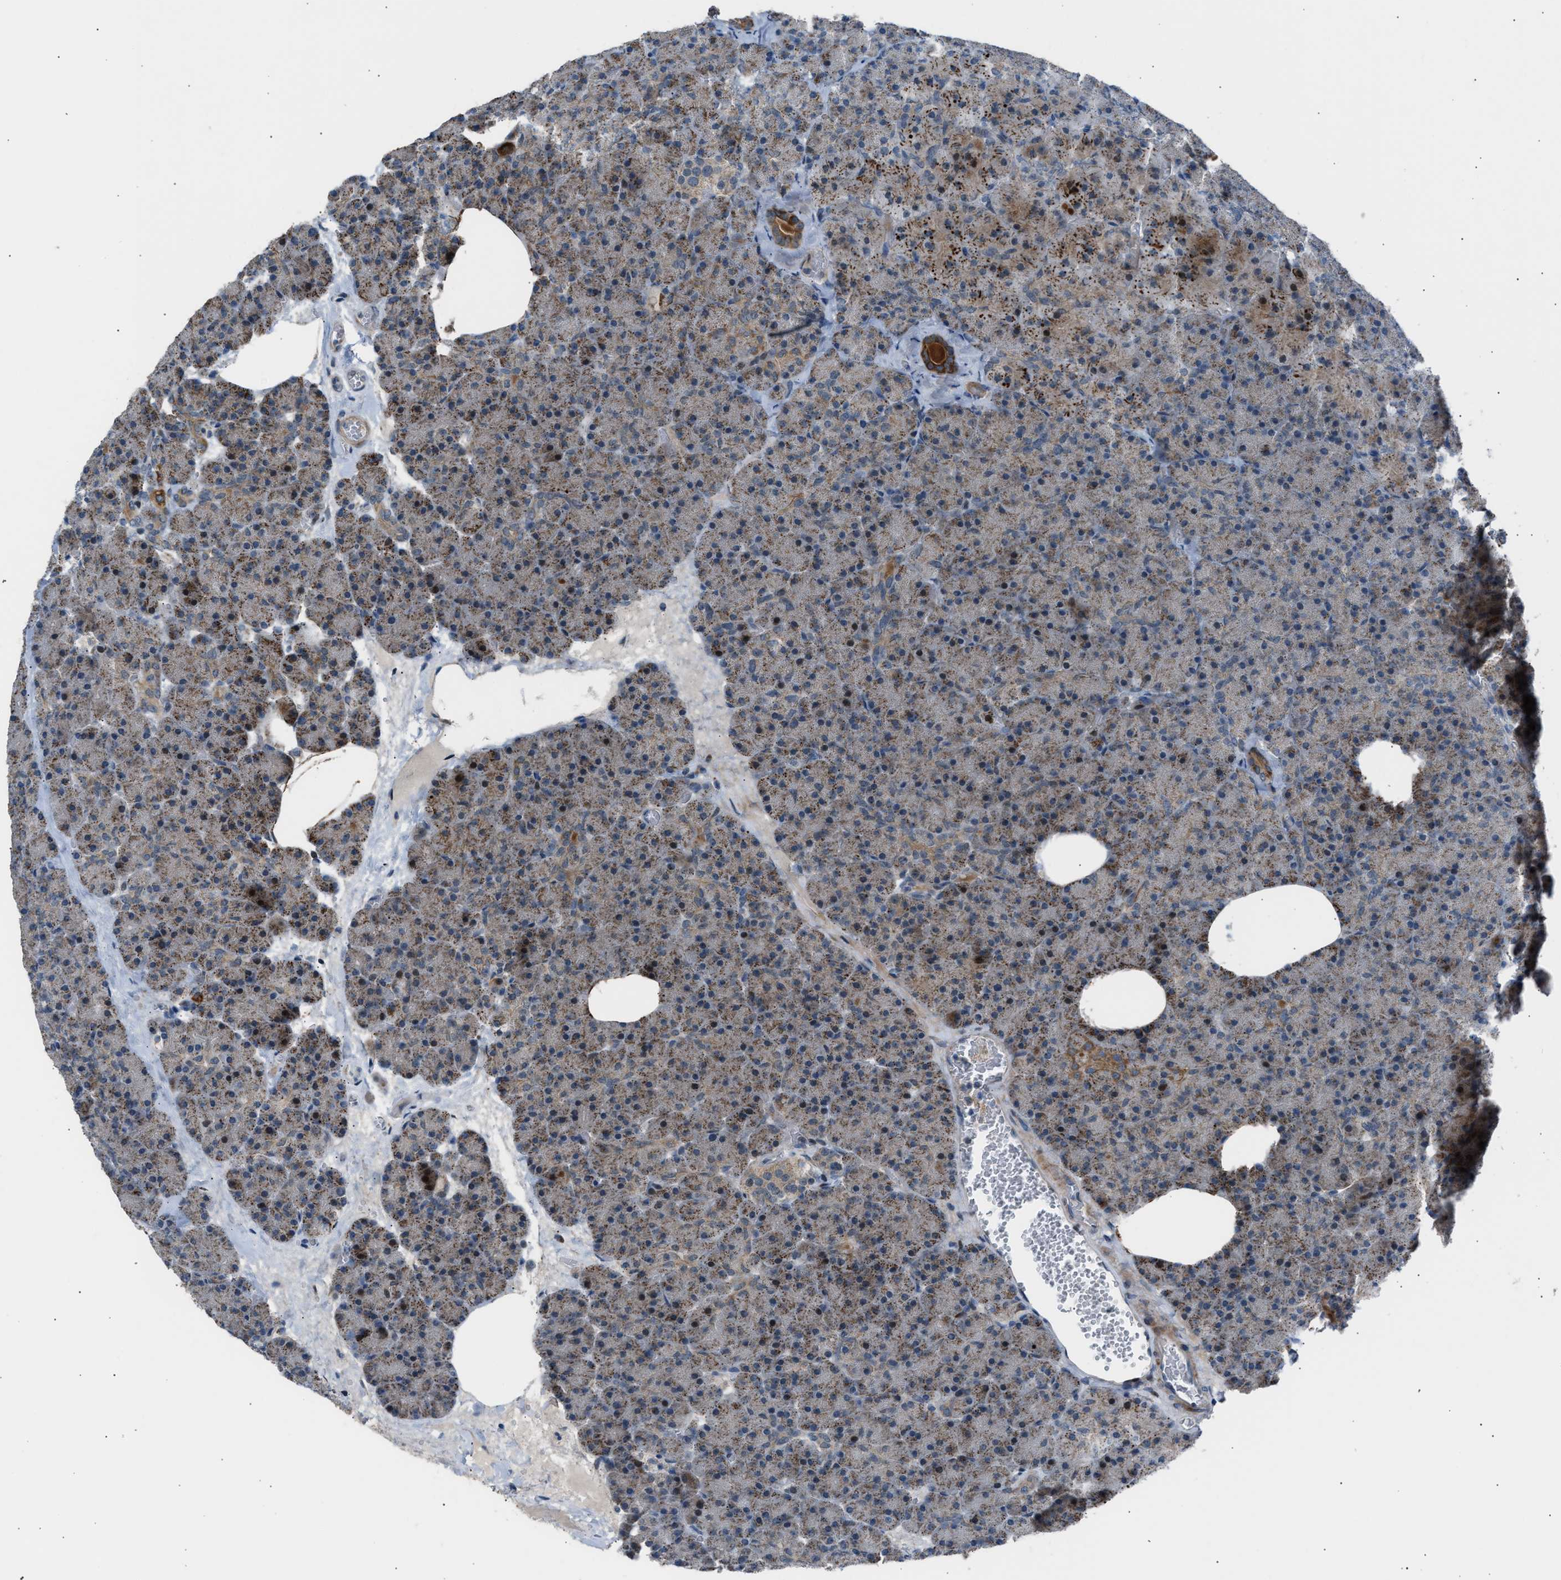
{"staining": {"intensity": "weak", "quantity": "<25%", "location": "cytoplasmic/membranous"}, "tissue": "pancreas", "cell_type": "Exocrine glandular cells", "image_type": "normal", "snomed": [{"axis": "morphology", "description": "Normal tissue, NOS"}, {"axis": "morphology", "description": "Carcinoid, malignant, NOS"}, {"axis": "topography", "description": "Pancreas"}], "caption": "Immunohistochemistry (IHC) of normal human pancreas shows no expression in exocrine glandular cells. Nuclei are stained in blue.", "gene": "VPS41", "patient": {"sex": "female", "age": 35}}